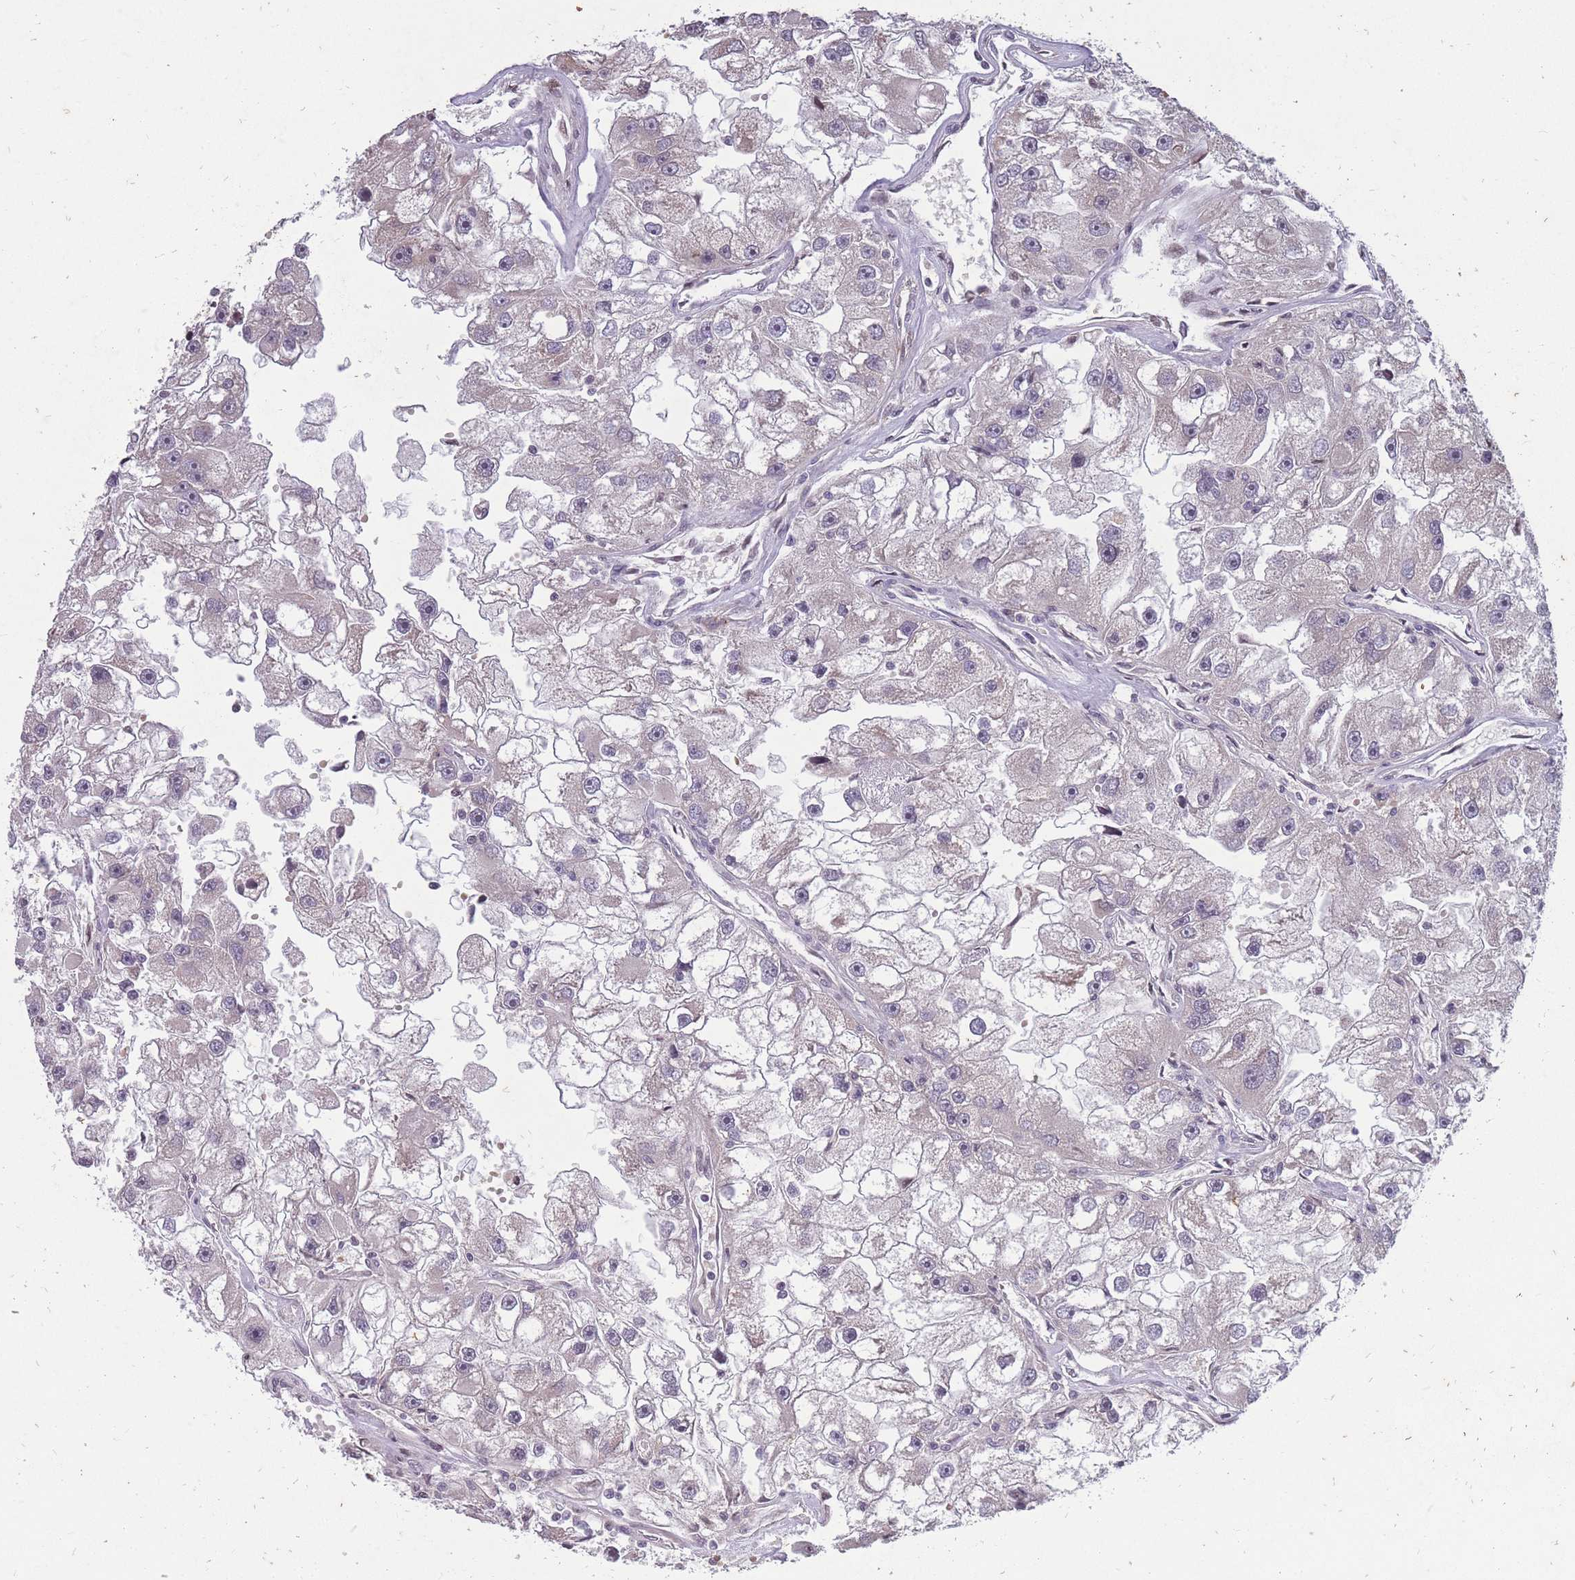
{"staining": {"intensity": "moderate", "quantity": "25%-75%", "location": "nuclear"}, "tissue": "renal cancer", "cell_type": "Tumor cells", "image_type": "cancer", "snomed": [{"axis": "morphology", "description": "Adenocarcinoma, NOS"}, {"axis": "topography", "description": "Kidney"}], "caption": "DAB immunohistochemical staining of human renal cancer (adenocarcinoma) demonstrates moderate nuclear protein staining in approximately 25%-75% of tumor cells.", "gene": "GGT5", "patient": {"sex": "male", "age": 63}}